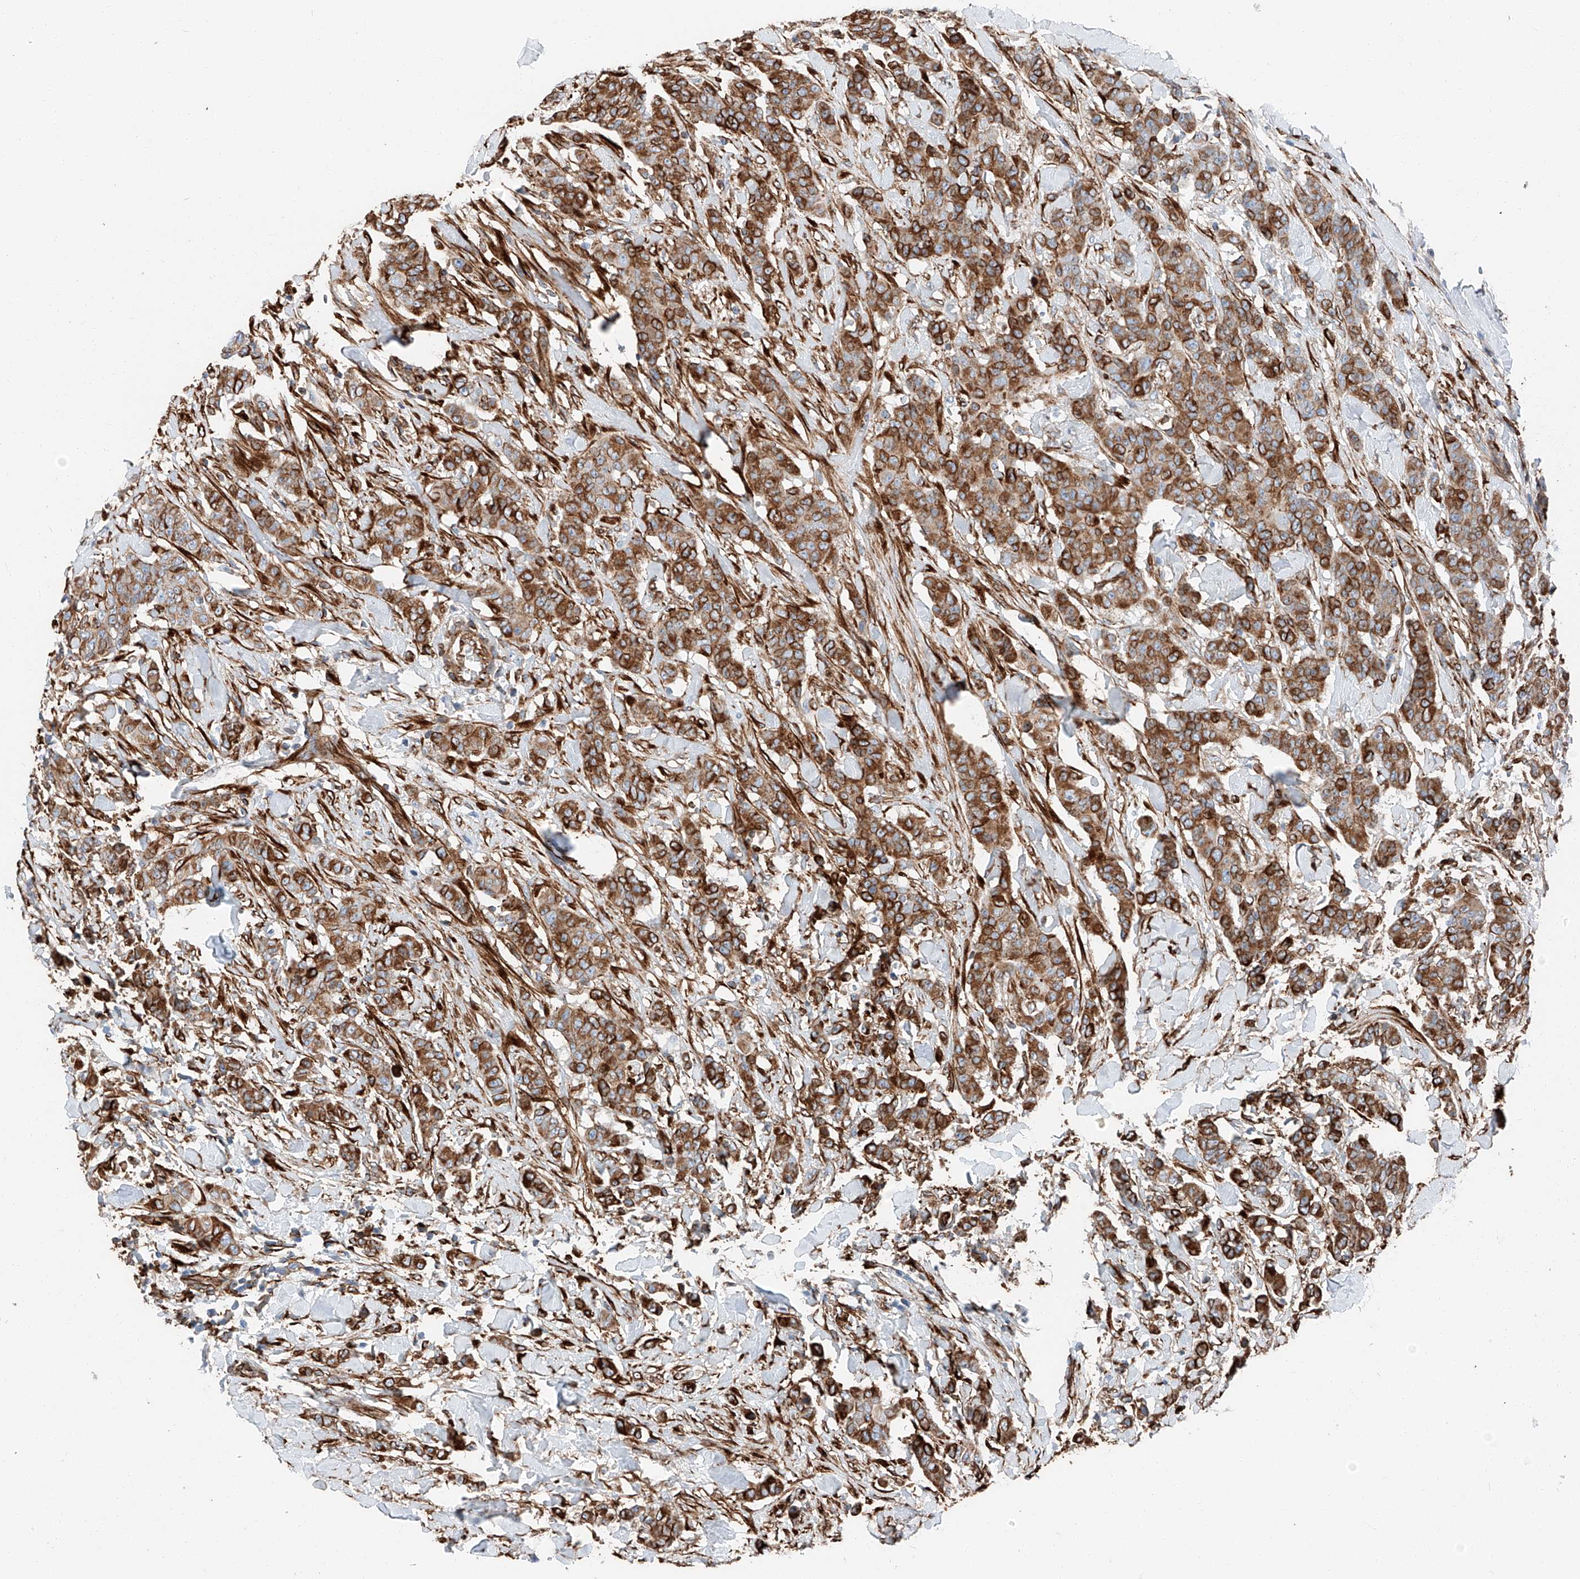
{"staining": {"intensity": "strong", "quantity": ">75%", "location": "cytoplasmic/membranous"}, "tissue": "breast cancer", "cell_type": "Tumor cells", "image_type": "cancer", "snomed": [{"axis": "morphology", "description": "Duct carcinoma"}, {"axis": "topography", "description": "Breast"}], "caption": "Immunohistochemistry (DAB) staining of human breast cancer (infiltrating ductal carcinoma) displays strong cytoplasmic/membranous protein expression in about >75% of tumor cells. Immunohistochemistry (ihc) stains the protein in brown and the nuclei are stained blue.", "gene": "ZNF804A", "patient": {"sex": "female", "age": 40}}